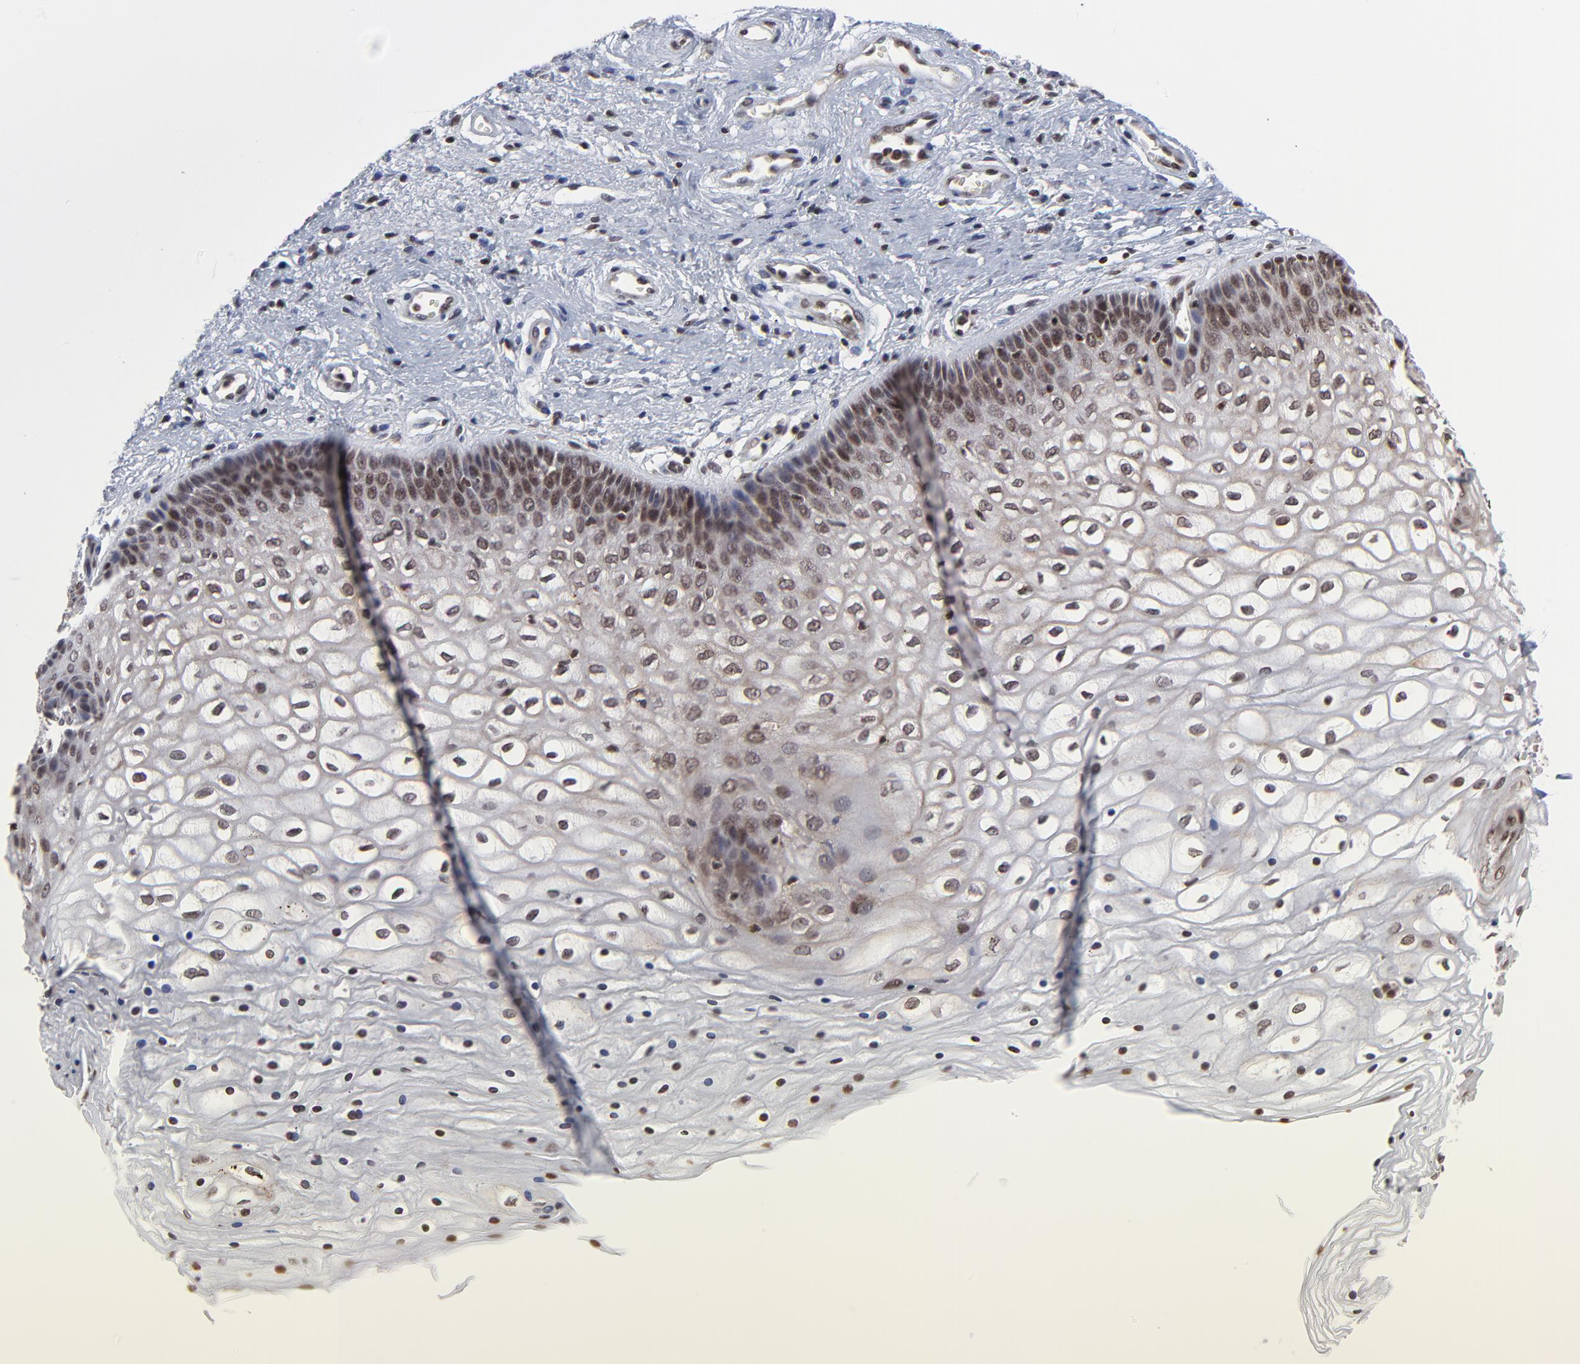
{"staining": {"intensity": "moderate", "quantity": ">75%", "location": "nuclear"}, "tissue": "vagina", "cell_type": "Squamous epithelial cells", "image_type": "normal", "snomed": [{"axis": "morphology", "description": "Normal tissue, NOS"}, {"axis": "topography", "description": "Vagina"}], "caption": "A micrograph of human vagina stained for a protein reveals moderate nuclear brown staining in squamous epithelial cells.", "gene": "ZNF777", "patient": {"sex": "female", "age": 34}}